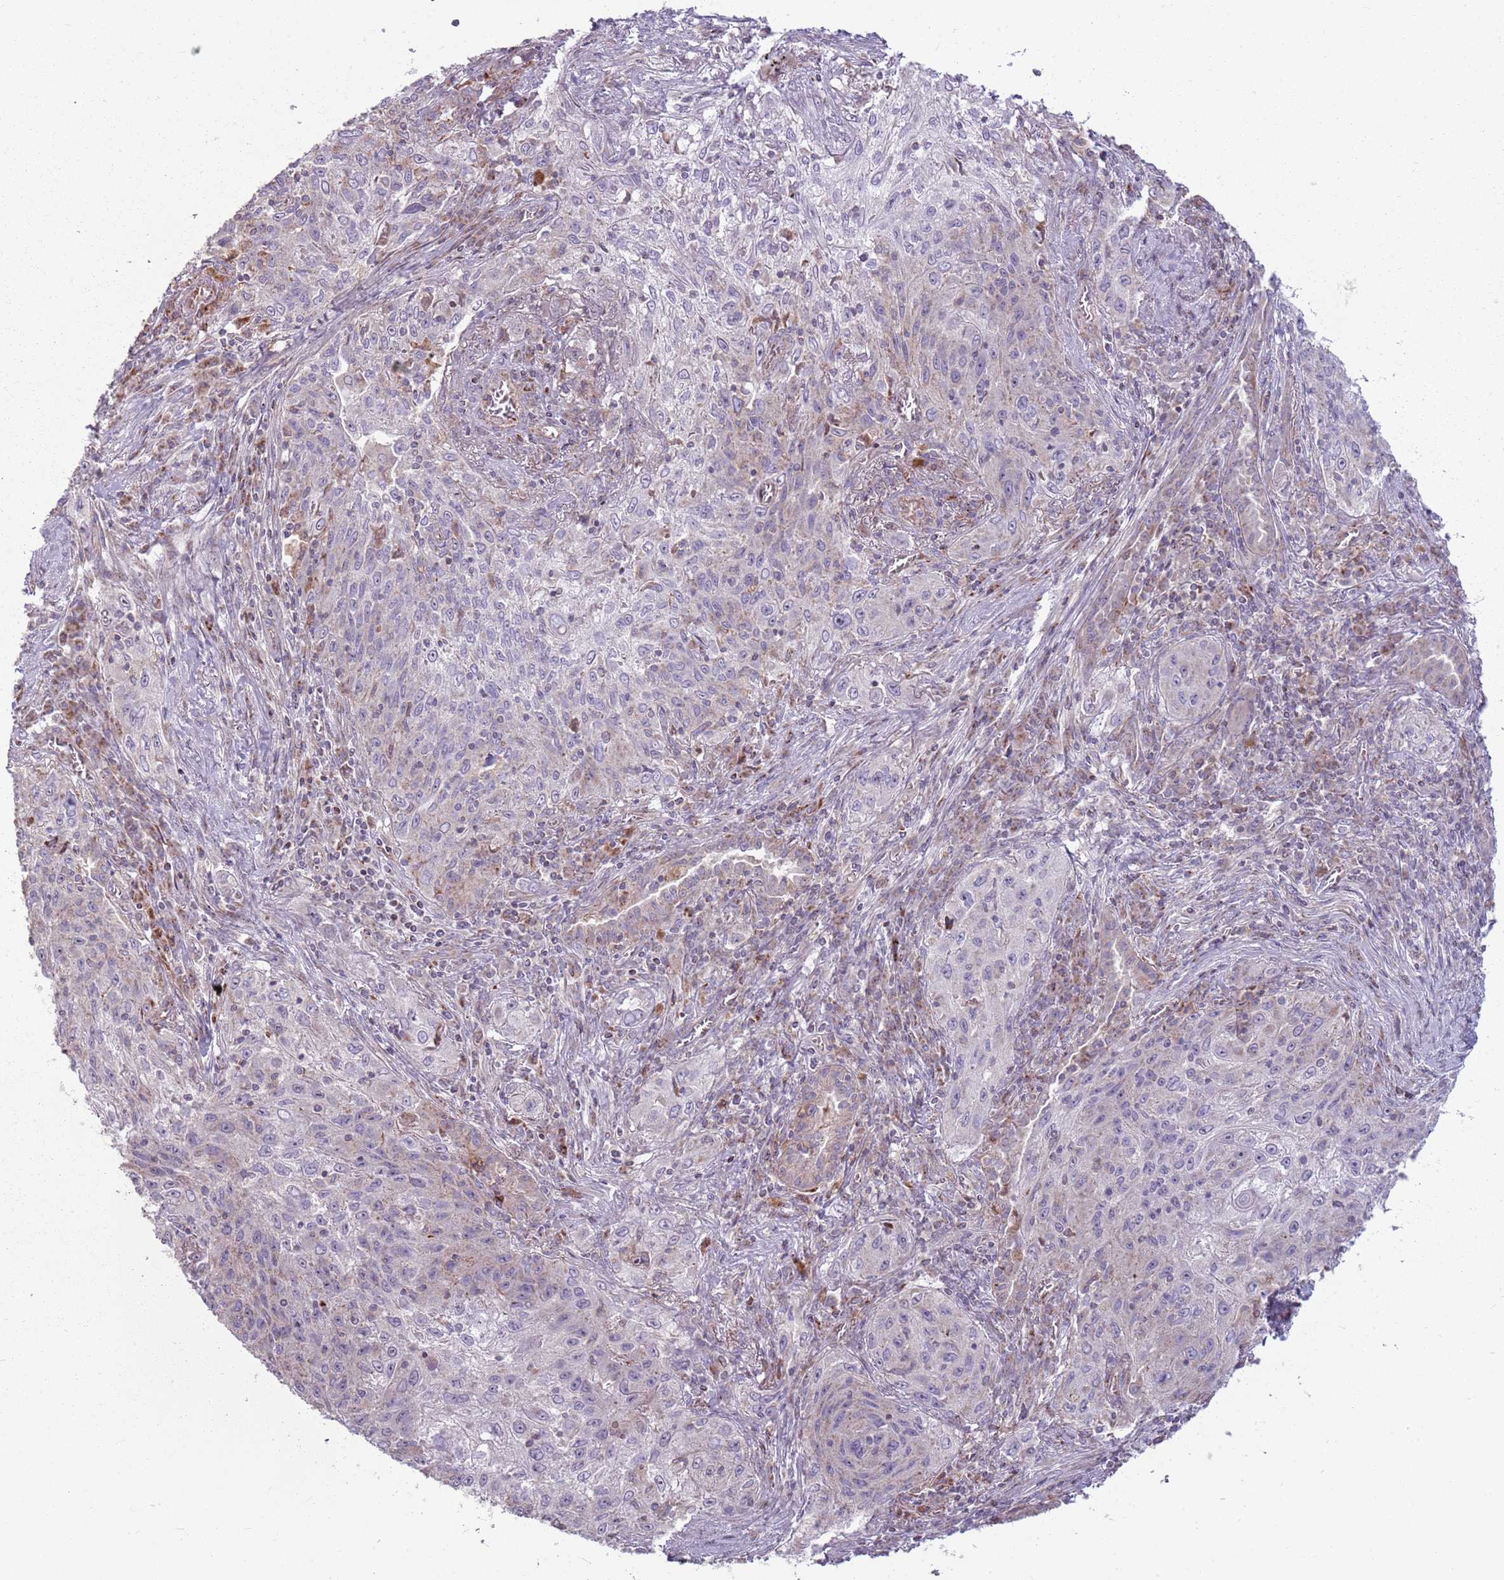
{"staining": {"intensity": "negative", "quantity": "none", "location": "none"}, "tissue": "lung cancer", "cell_type": "Tumor cells", "image_type": "cancer", "snomed": [{"axis": "morphology", "description": "Squamous cell carcinoma, NOS"}, {"axis": "topography", "description": "Lung"}], "caption": "A histopathology image of human squamous cell carcinoma (lung) is negative for staining in tumor cells.", "gene": "ZNF530", "patient": {"sex": "female", "age": 69}}